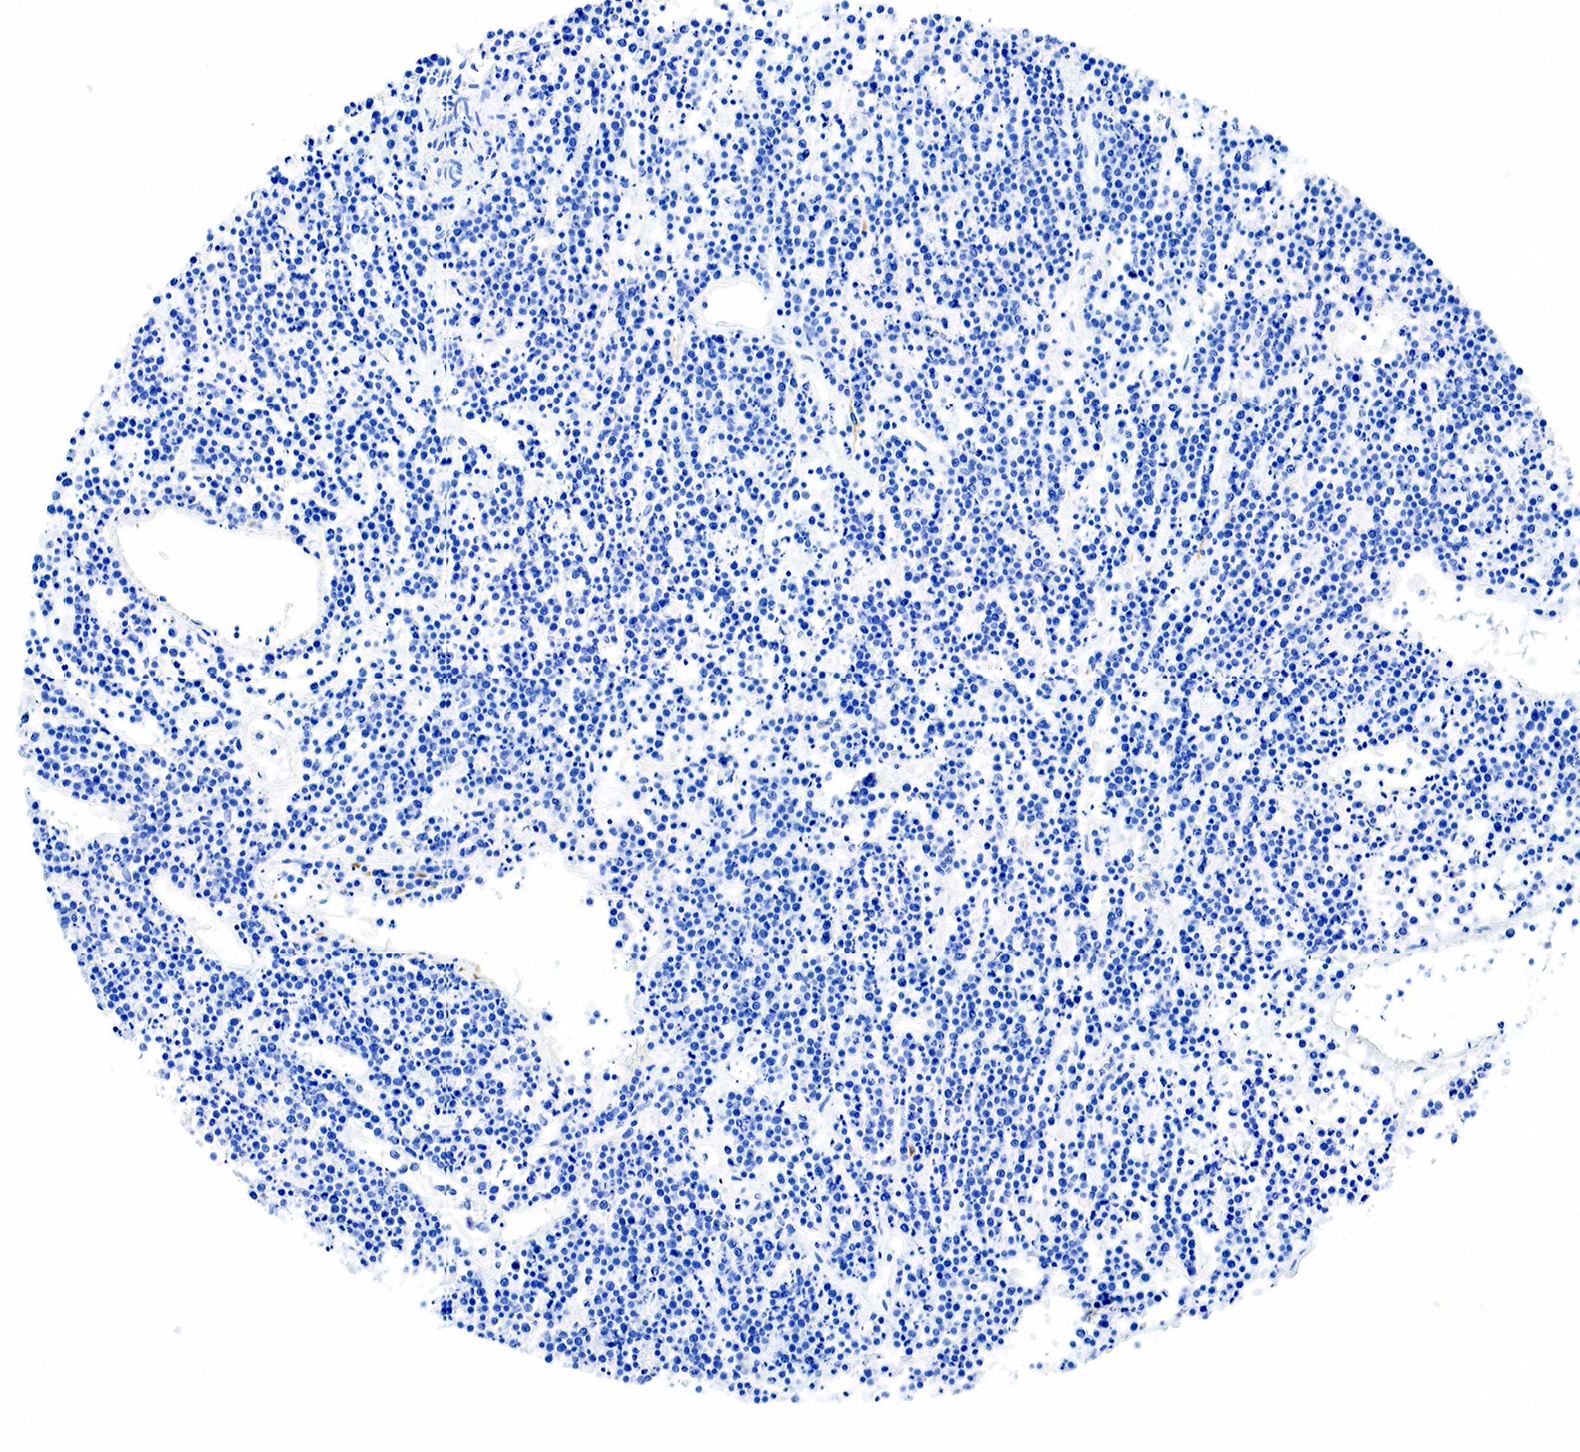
{"staining": {"intensity": "negative", "quantity": "none", "location": "none"}, "tissue": "lymphoma", "cell_type": "Tumor cells", "image_type": "cancer", "snomed": [{"axis": "morphology", "description": "Malignant lymphoma, non-Hodgkin's type, High grade"}, {"axis": "topography", "description": "Ovary"}], "caption": "High magnification brightfield microscopy of lymphoma stained with DAB (brown) and counterstained with hematoxylin (blue): tumor cells show no significant positivity. (DAB IHC visualized using brightfield microscopy, high magnification).", "gene": "KRT7", "patient": {"sex": "female", "age": 56}}